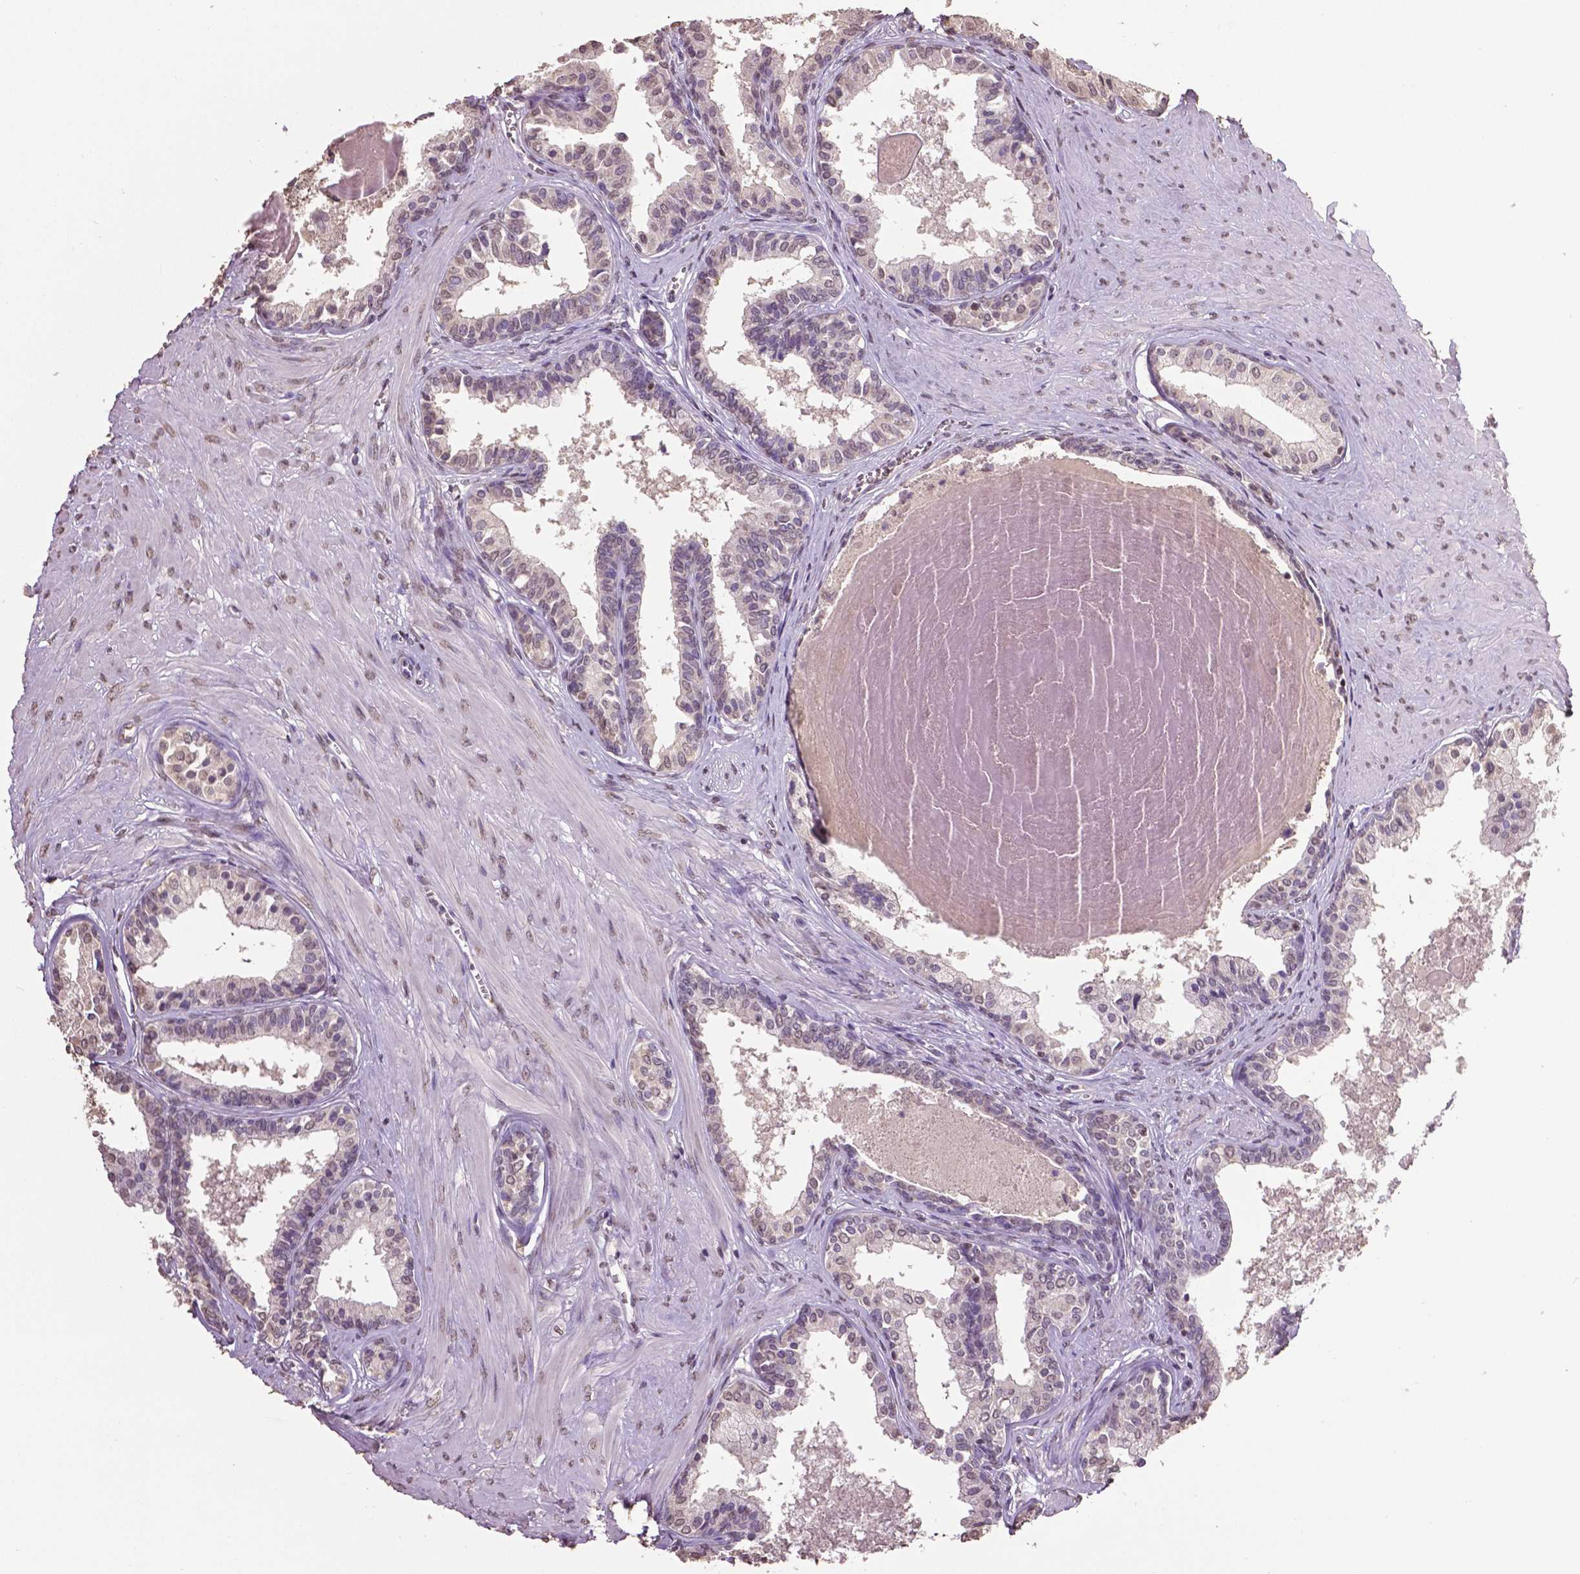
{"staining": {"intensity": "weak", "quantity": "<25%", "location": "nuclear"}, "tissue": "prostate", "cell_type": "Glandular cells", "image_type": "normal", "snomed": [{"axis": "morphology", "description": "Normal tissue, NOS"}, {"axis": "topography", "description": "Prostate"}], "caption": "Prostate stained for a protein using IHC exhibits no positivity glandular cells.", "gene": "RUNX3", "patient": {"sex": "male", "age": 61}}